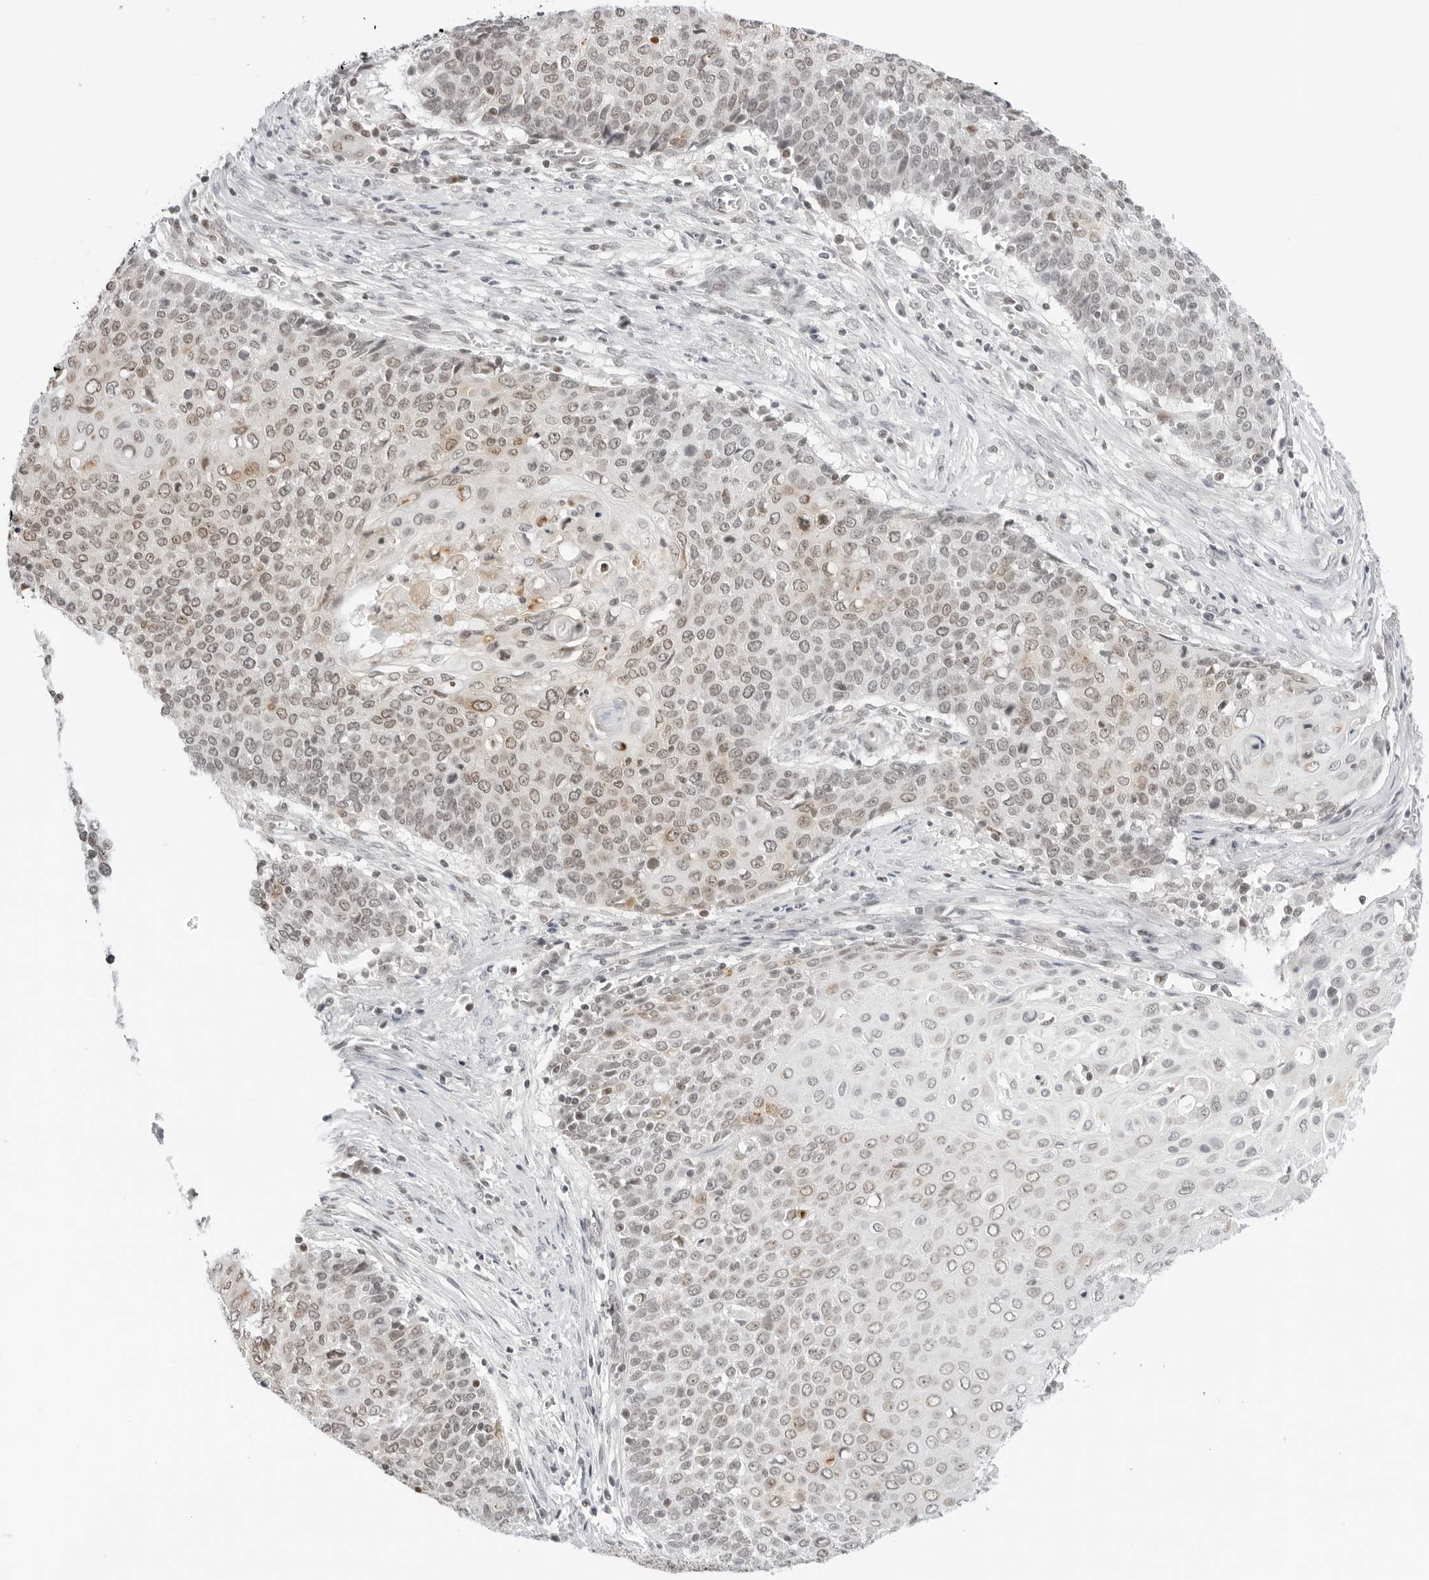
{"staining": {"intensity": "moderate", "quantity": "25%-75%", "location": "nuclear"}, "tissue": "cervical cancer", "cell_type": "Tumor cells", "image_type": "cancer", "snomed": [{"axis": "morphology", "description": "Squamous cell carcinoma, NOS"}, {"axis": "topography", "description": "Cervix"}], "caption": "Immunohistochemical staining of squamous cell carcinoma (cervical) shows medium levels of moderate nuclear protein staining in about 25%-75% of tumor cells.", "gene": "MSH6", "patient": {"sex": "female", "age": 39}}